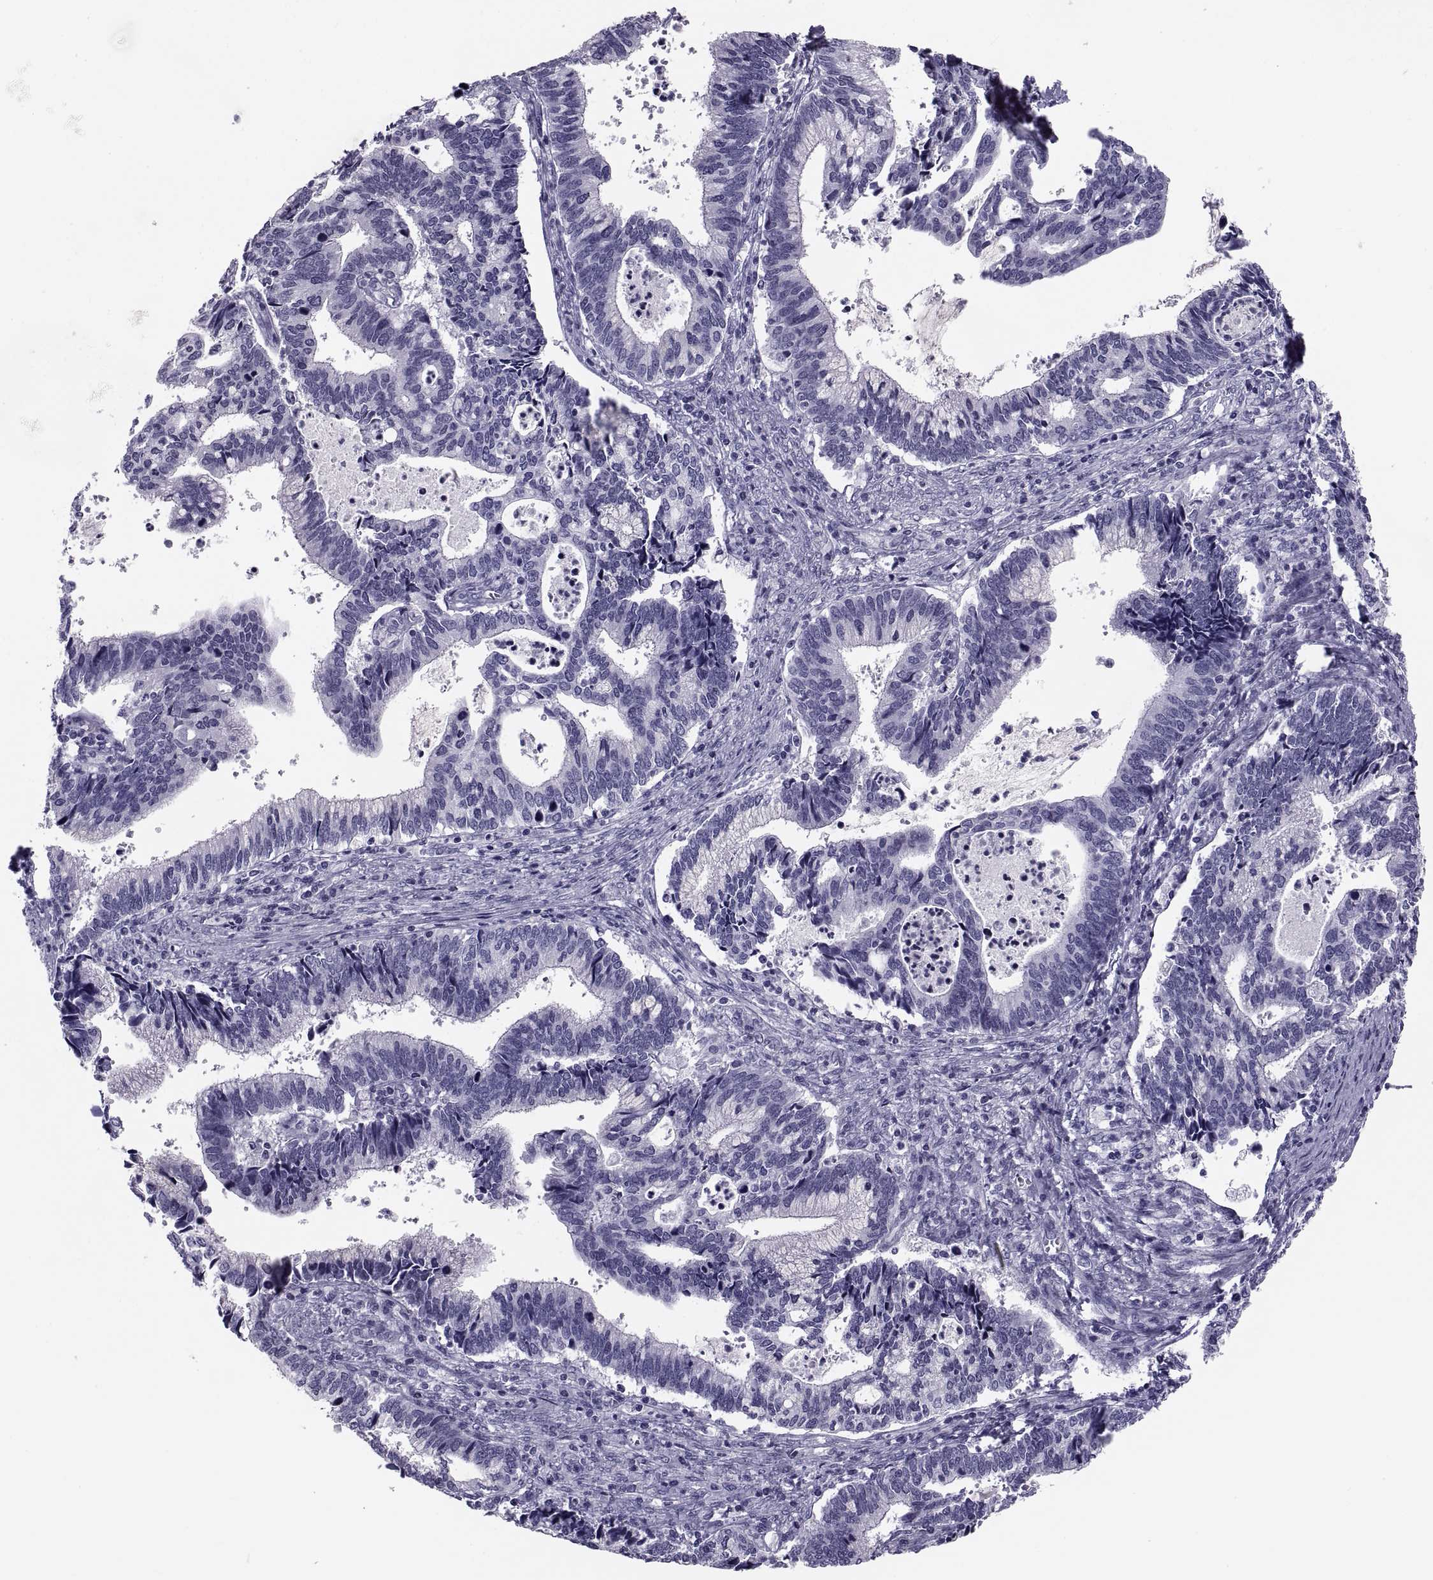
{"staining": {"intensity": "negative", "quantity": "none", "location": "none"}, "tissue": "cervical cancer", "cell_type": "Tumor cells", "image_type": "cancer", "snomed": [{"axis": "morphology", "description": "Adenocarcinoma, NOS"}, {"axis": "topography", "description": "Cervix"}], "caption": "Immunohistochemistry (IHC) micrograph of cervical cancer stained for a protein (brown), which demonstrates no staining in tumor cells.", "gene": "CRISP1", "patient": {"sex": "female", "age": 42}}